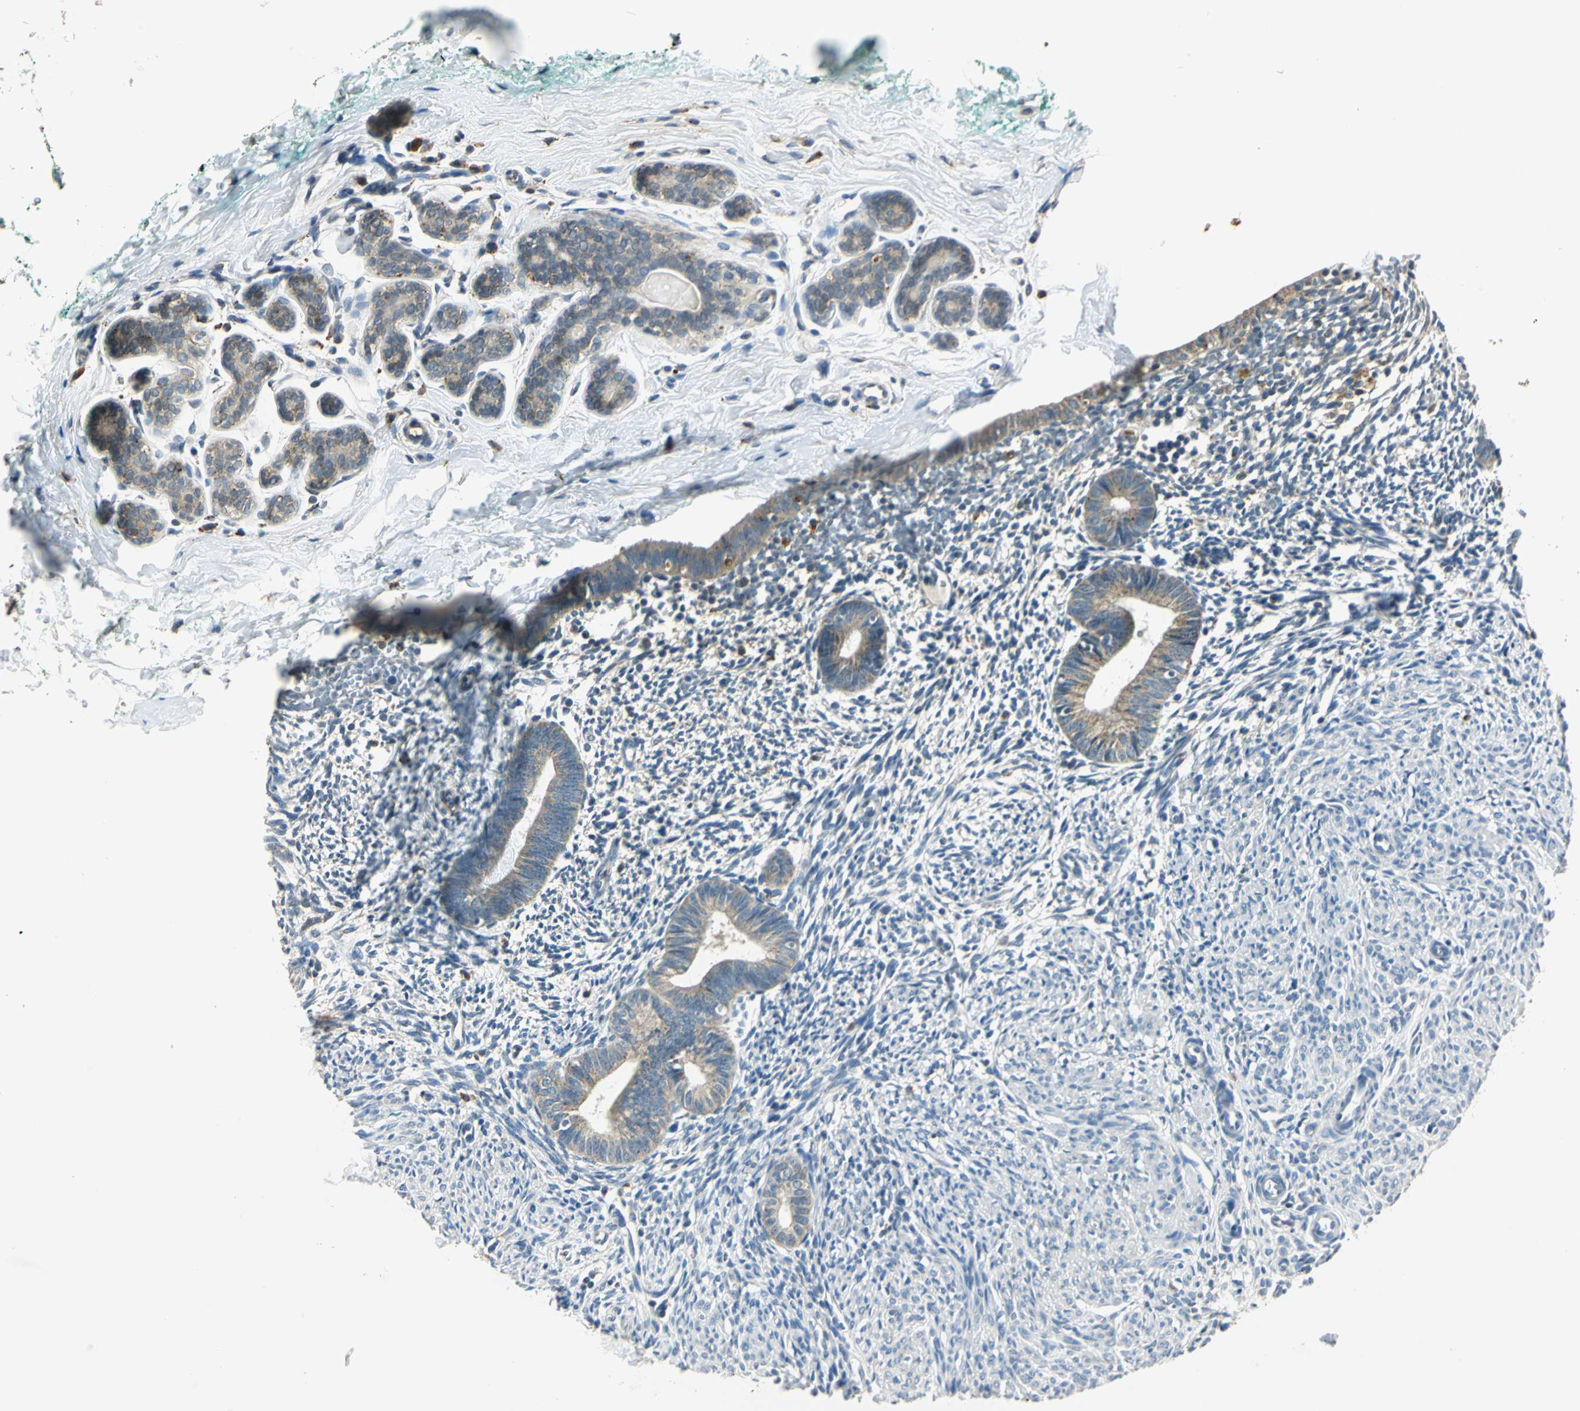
{"staining": {"intensity": "negative", "quantity": "none", "location": "none"}, "tissue": "endometrium", "cell_type": "Cells in endometrial stroma", "image_type": "normal", "snomed": [{"axis": "morphology", "description": "Normal tissue, NOS"}, {"axis": "morphology", "description": "Atrophy, NOS"}, {"axis": "topography", "description": "Uterus"}, {"axis": "topography", "description": "Endometrium"}], "caption": "A high-resolution photomicrograph shows immunohistochemistry staining of unremarkable endometrium, which reveals no significant expression in cells in endometrial stroma. The staining is performed using DAB brown chromogen with nuclei counter-stained in using hematoxylin.", "gene": "NIT1", "patient": {"sex": "female", "age": 68}}